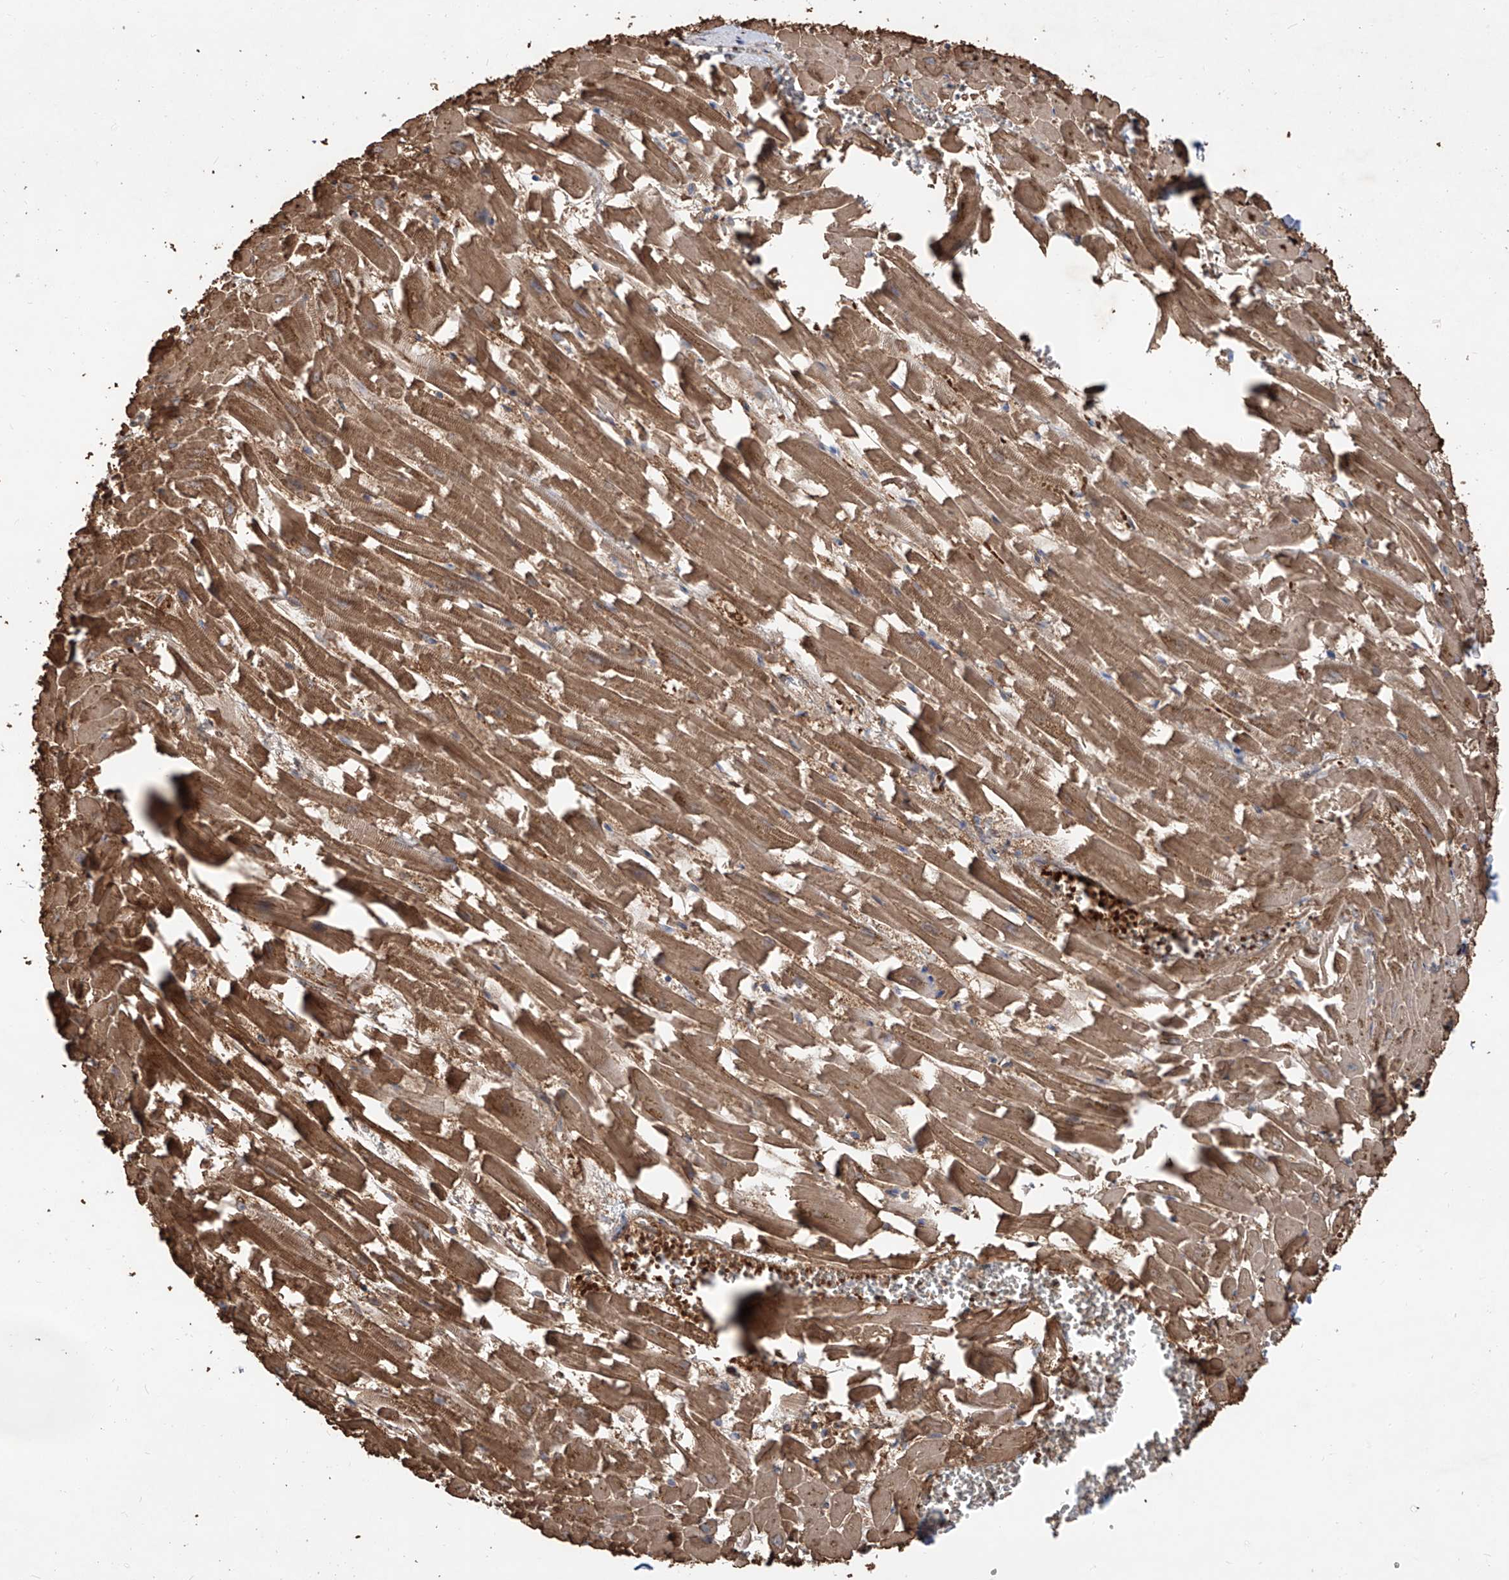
{"staining": {"intensity": "moderate", "quantity": ">75%", "location": "cytoplasmic/membranous"}, "tissue": "heart muscle", "cell_type": "Cardiomyocytes", "image_type": "normal", "snomed": [{"axis": "morphology", "description": "Normal tissue, NOS"}, {"axis": "topography", "description": "Heart"}], "caption": "Immunohistochemical staining of normal heart muscle shows >75% levels of moderate cytoplasmic/membranous protein positivity in about >75% of cardiomyocytes. (brown staining indicates protein expression, while blue staining denotes nuclei).", "gene": "EDN1", "patient": {"sex": "female", "age": 64}}